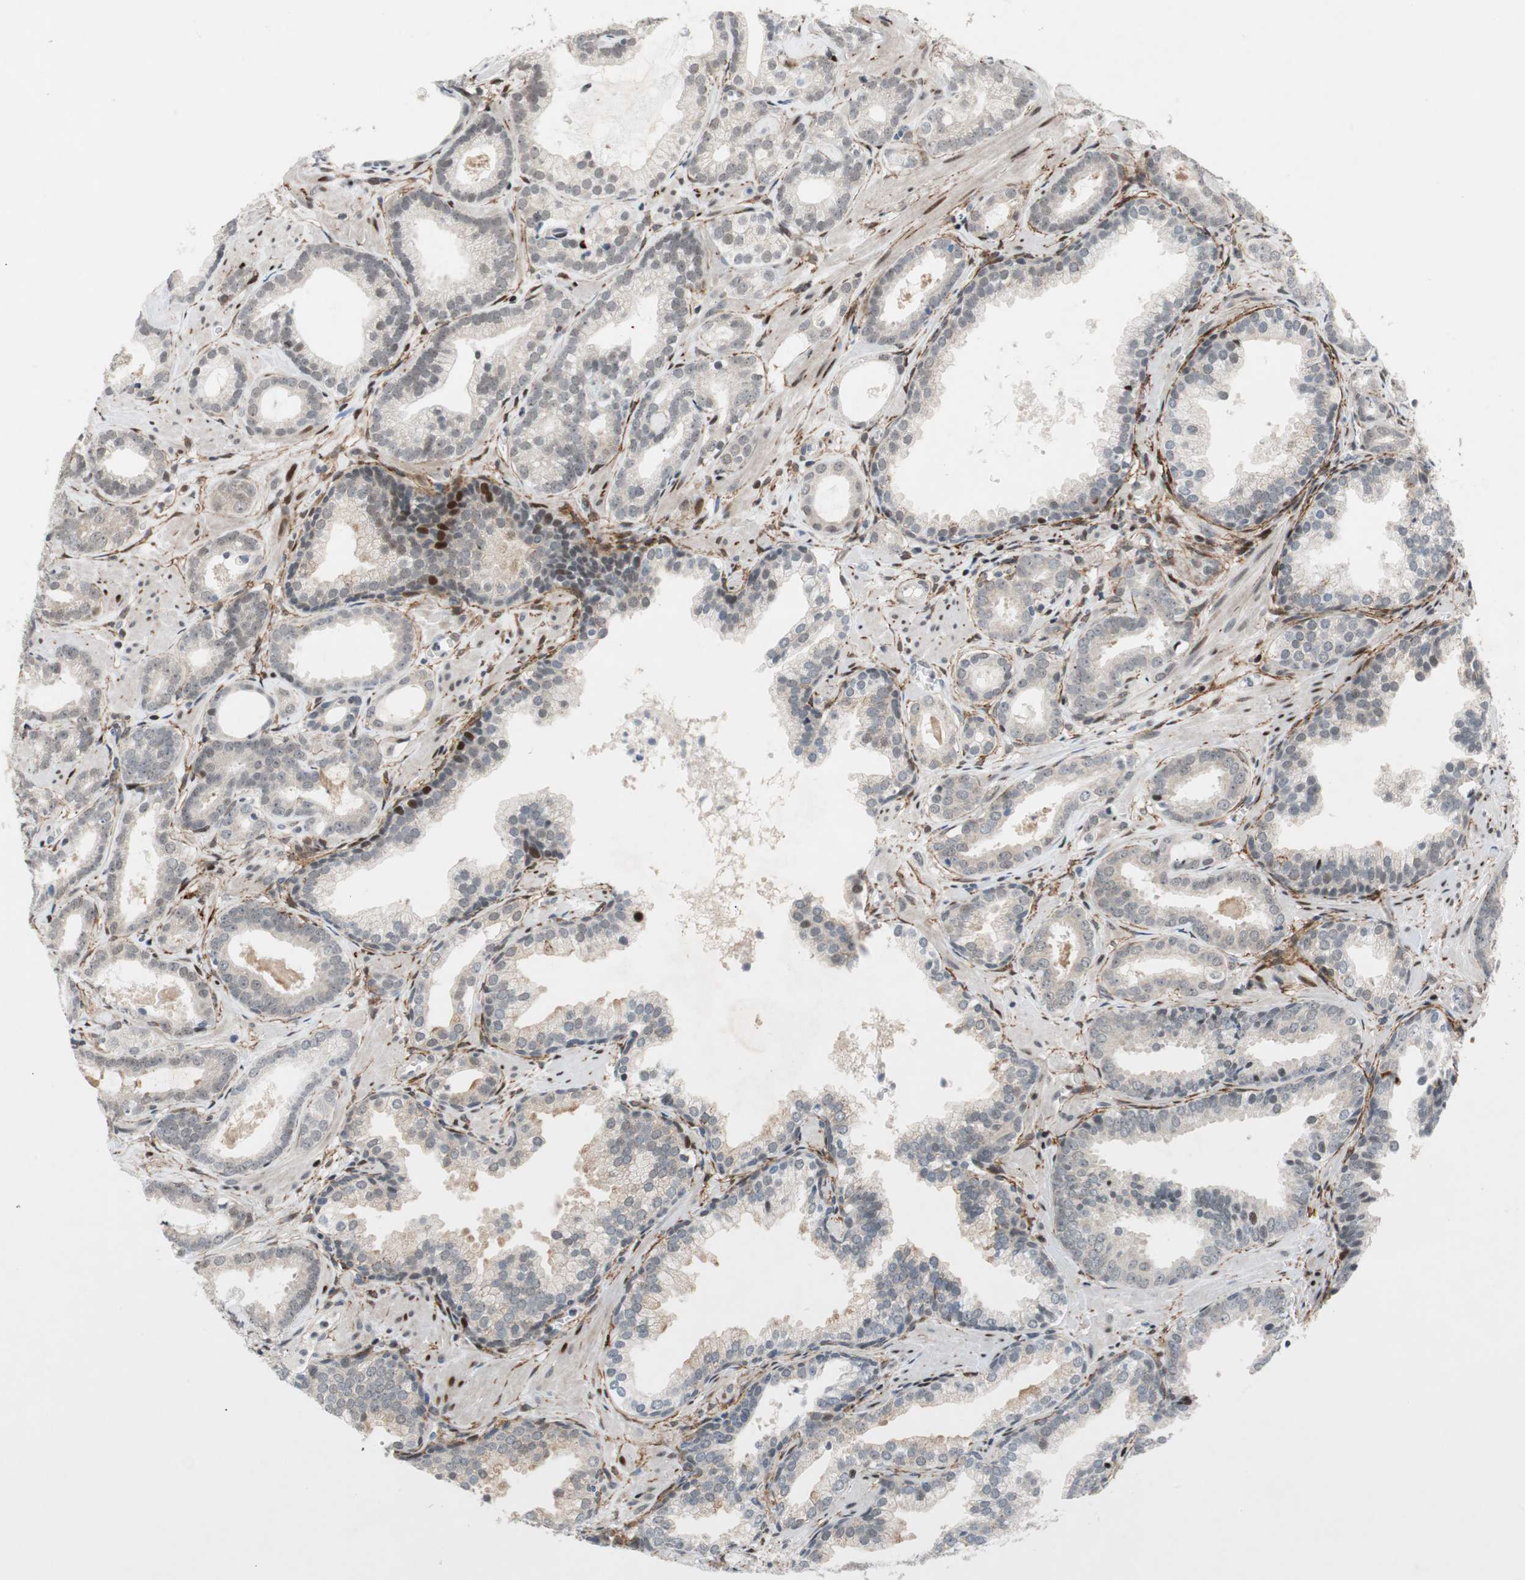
{"staining": {"intensity": "strong", "quantity": "<25%", "location": "nuclear"}, "tissue": "prostate cancer", "cell_type": "Tumor cells", "image_type": "cancer", "snomed": [{"axis": "morphology", "description": "Adenocarcinoma, Low grade"}, {"axis": "topography", "description": "Prostate"}], "caption": "Low-grade adenocarcinoma (prostate) stained with IHC exhibits strong nuclear staining in approximately <25% of tumor cells.", "gene": "FBXO44", "patient": {"sex": "male", "age": 57}}